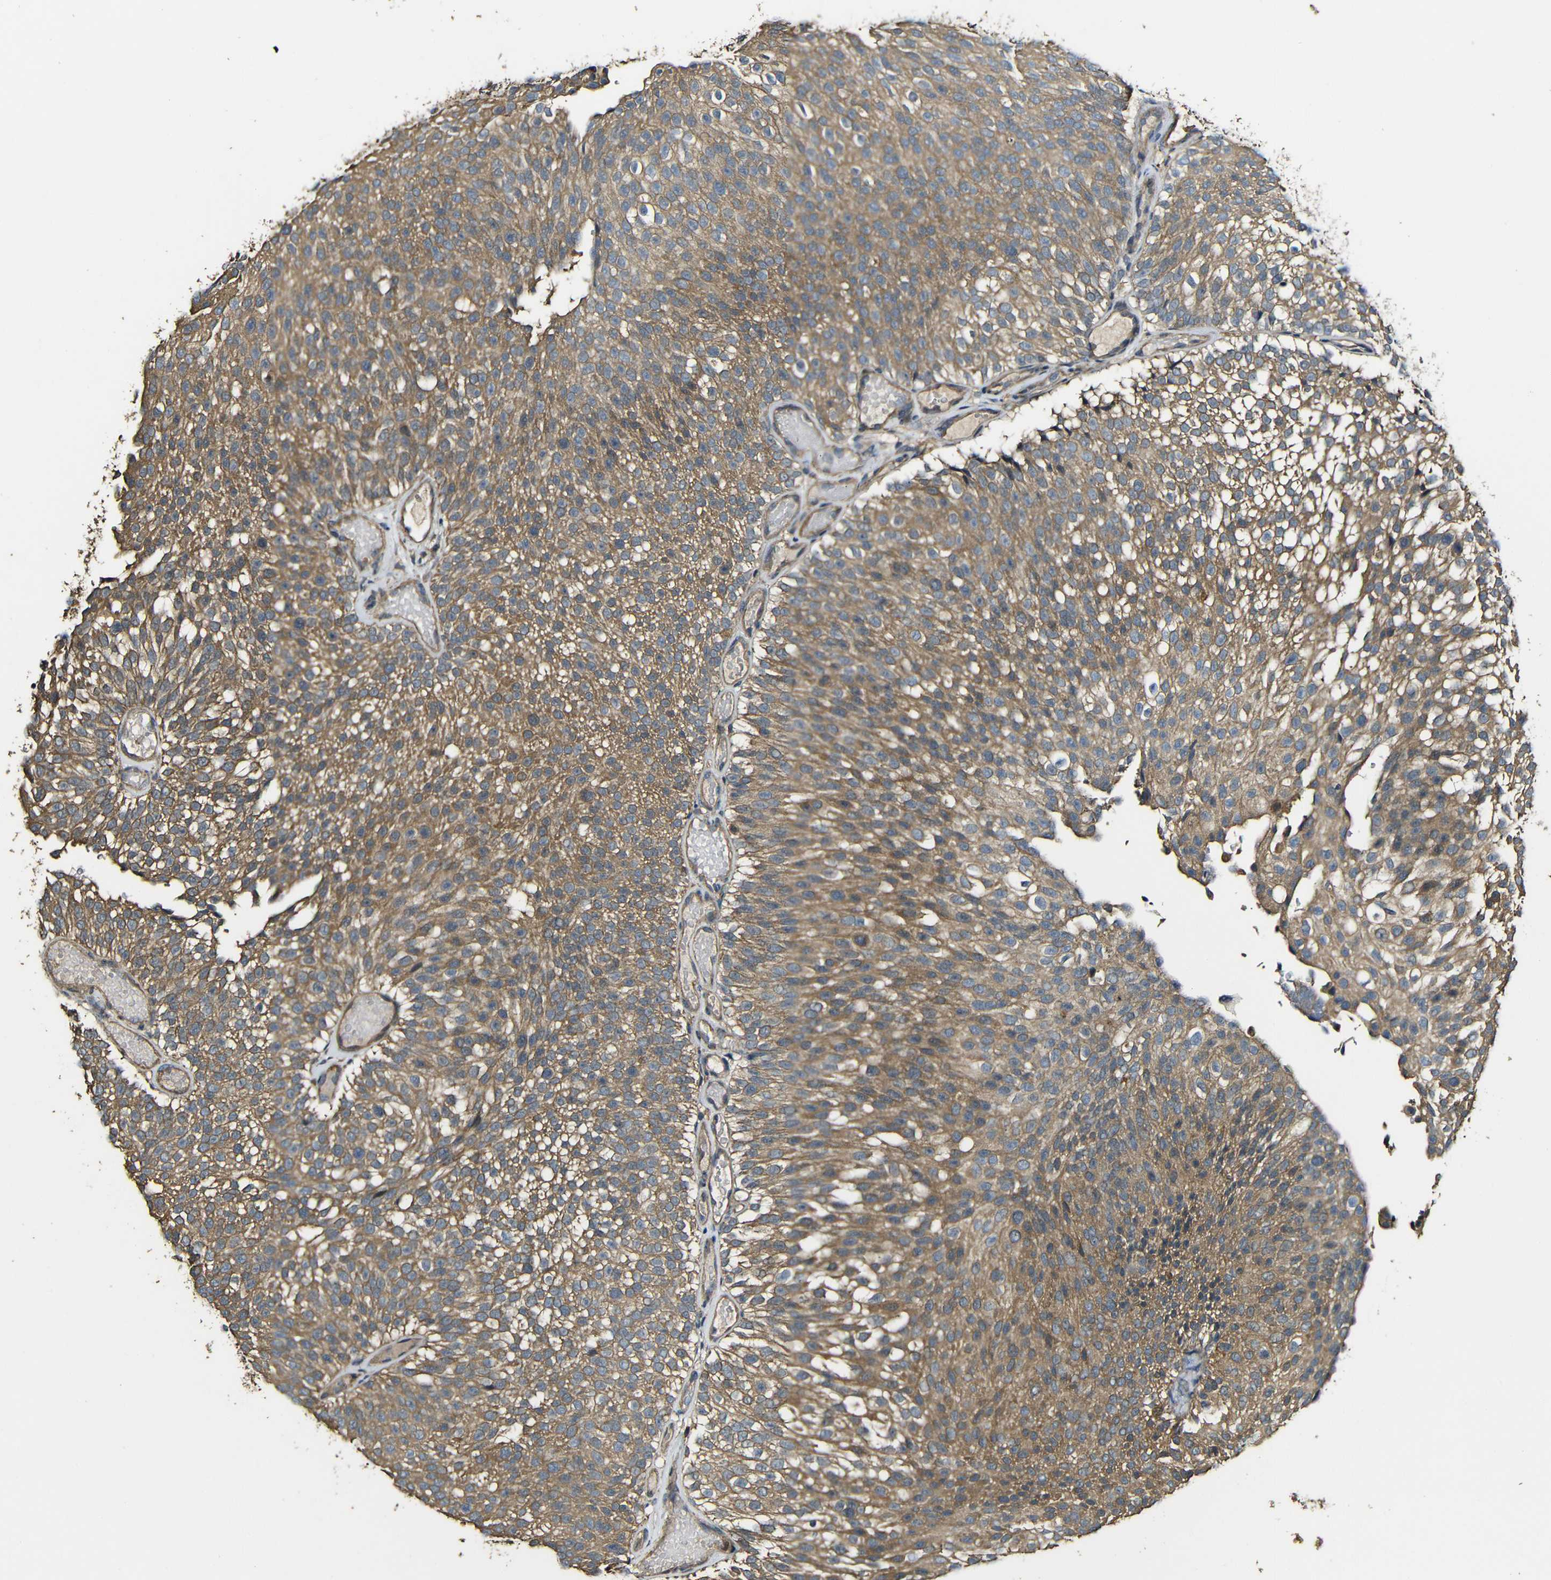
{"staining": {"intensity": "moderate", "quantity": ">75%", "location": "cytoplasmic/membranous"}, "tissue": "urothelial cancer", "cell_type": "Tumor cells", "image_type": "cancer", "snomed": [{"axis": "morphology", "description": "Urothelial carcinoma, Low grade"}, {"axis": "topography", "description": "Urinary bladder"}], "caption": "This is an image of immunohistochemistry (IHC) staining of low-grade urothelial carcinoma, which shows moderate positivity in the cytoplasmic/membranous of tumor cells.", "gene": "CASP8", "patient": {"sex": "male", "age": 78}}